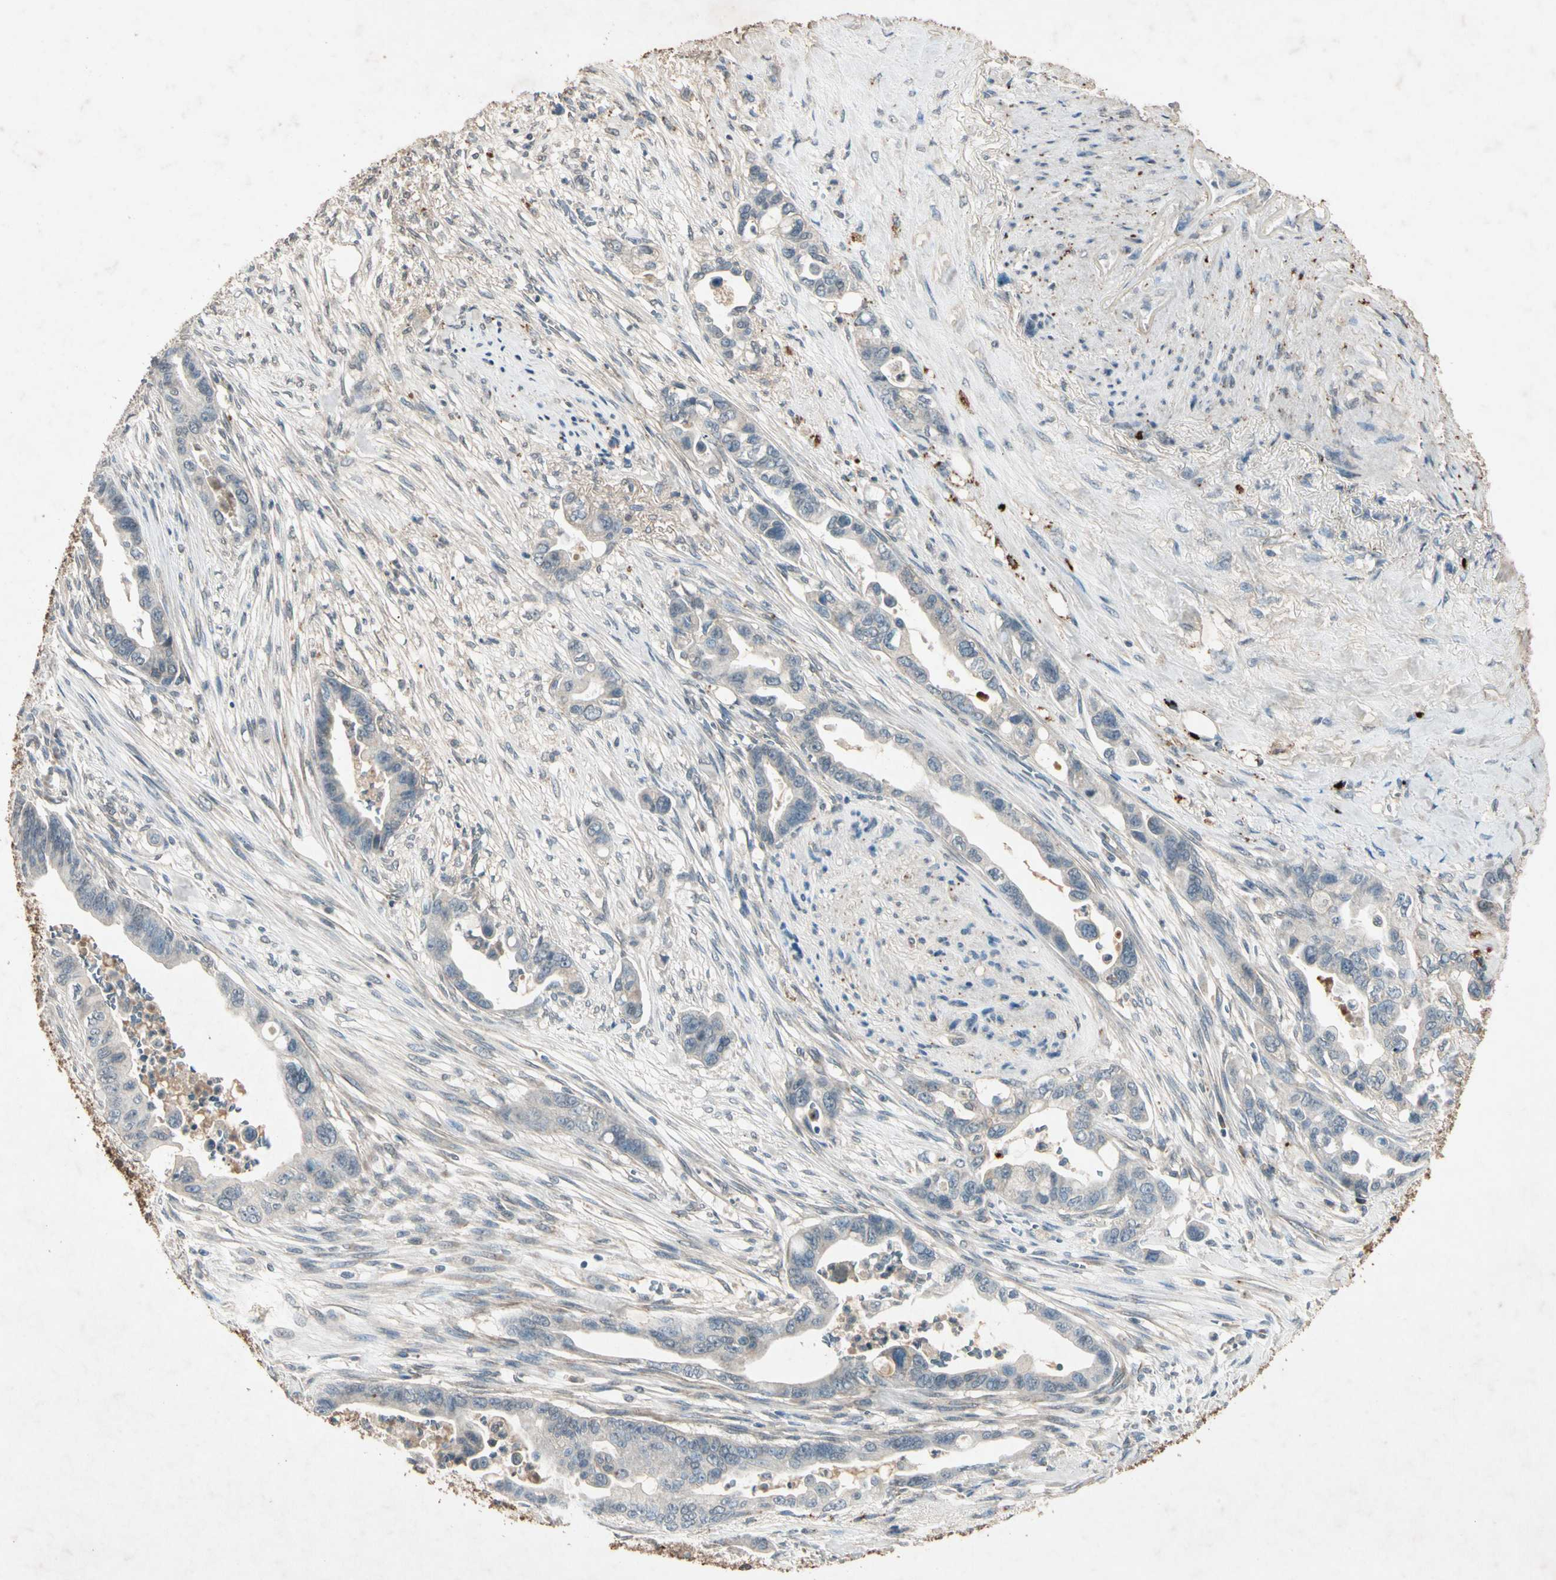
{"staining": {"intensity": "weak", "quantity": "<25%", "location": "cytoplasmic/membranous"}, "tissue": "pancreatic cancer", "cell_type": "Tumor cells", "image_type": "cancer", "snomed": [{"axis": "morphology", "description": "Adenocarcinoma, NOS"}, {"axis": "topography", "description": "Pancreas"}], "caption": "Tumor cells are negative for brown protein staining in pancreatic cancer. The staining is performed using DAB (3,3'-diaminobenzidine) brown chromogen with nuclei counter-stained in using hematoxylin.", "gene": "GPLD1", "patient": {"sex": "male", "age": 70}}